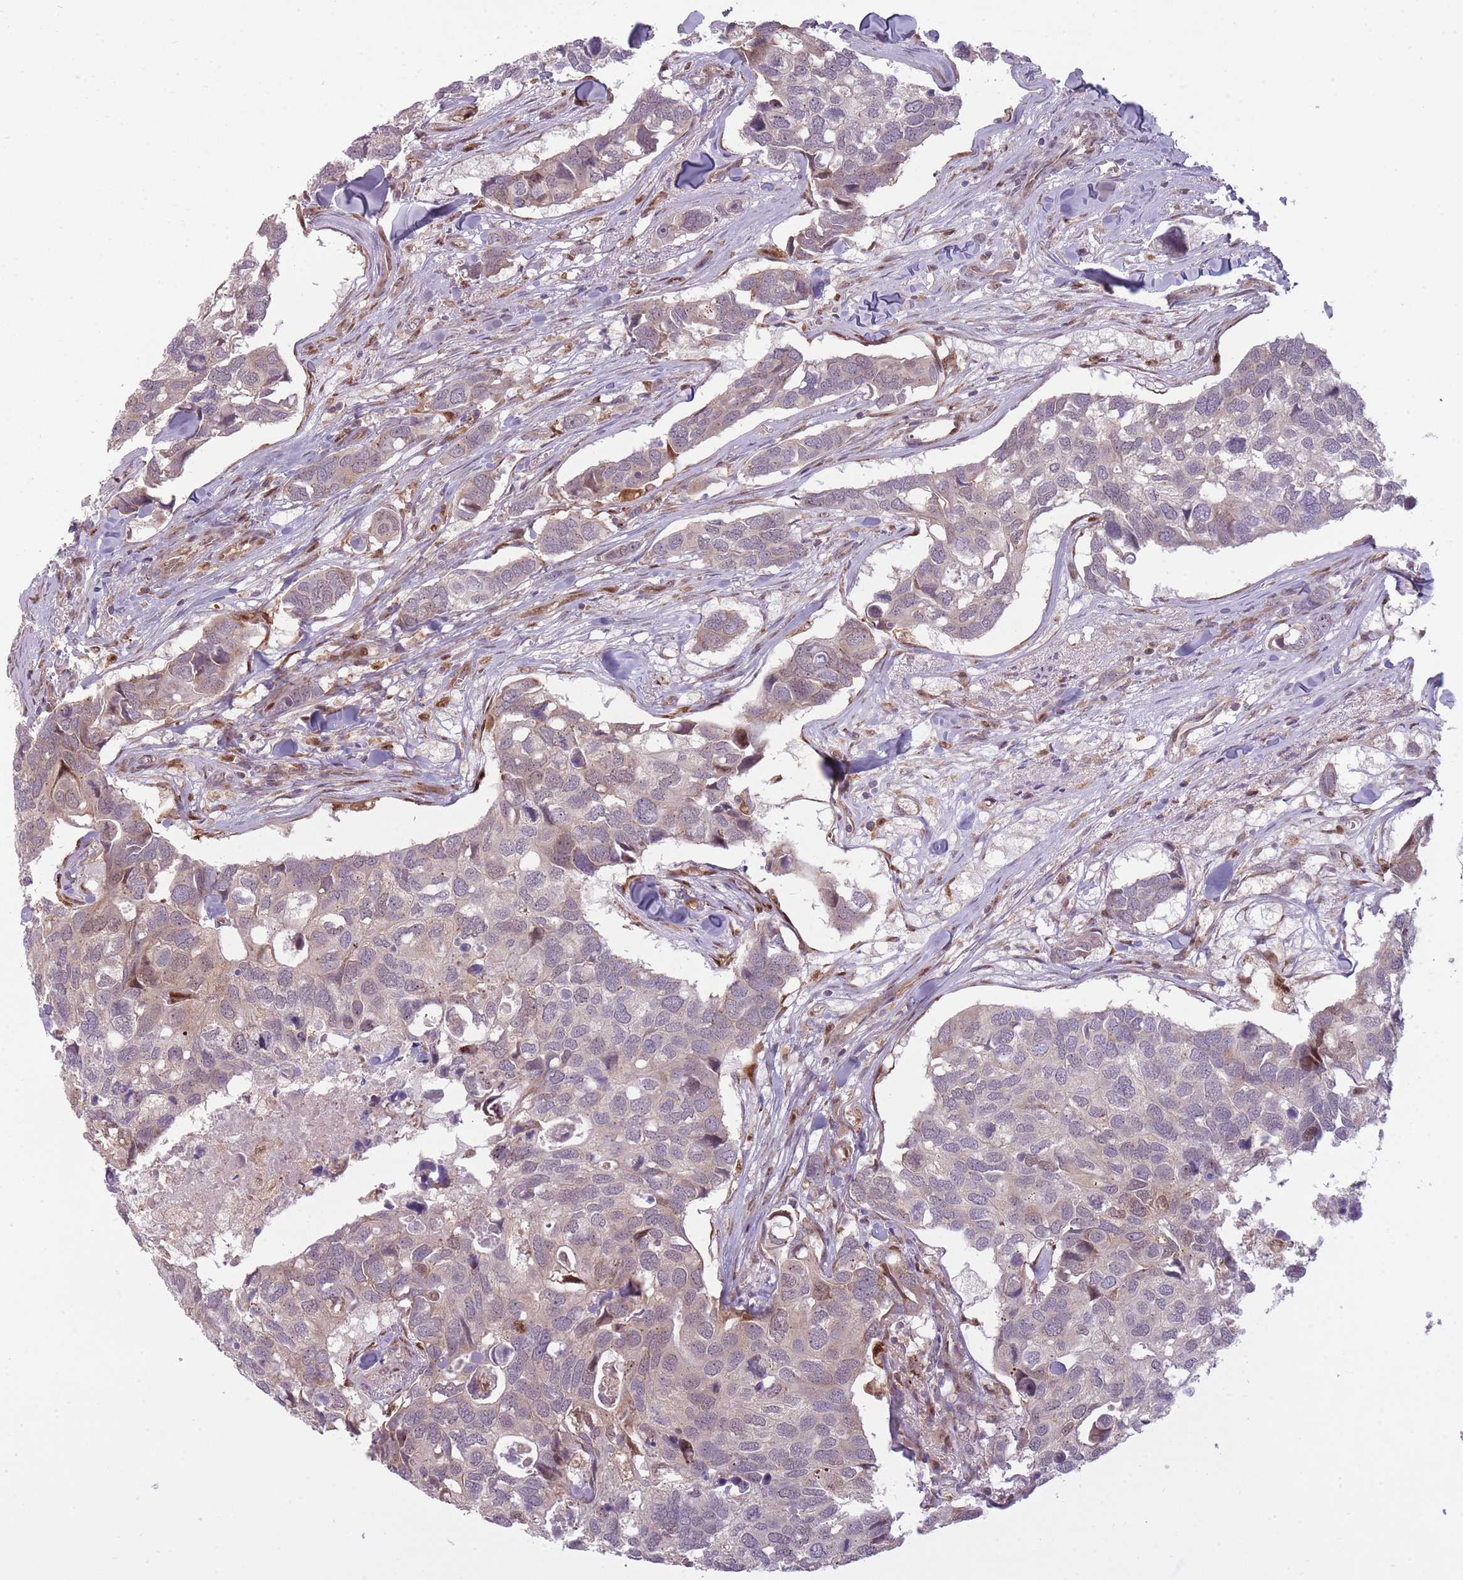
{"staining": {"intensity": "negative", "quantity": "none", "location": "none"}, "tissue": "breast cancer", "cell_type": "Tumor cells", "image_type": "cancer", "snomed": [{"axis": "morphology", "description": "Duct carcinoma"}, {"axis": "topography", "description": "Breast"}], "caption": "The immunohistochemistry (IHC) photomicrograph has no significant positivity in tumor cells of intraductal carcinoma (breast) tissue.", "gene": "LGALS9", "patient": {"sex": "female", "age": 83}}